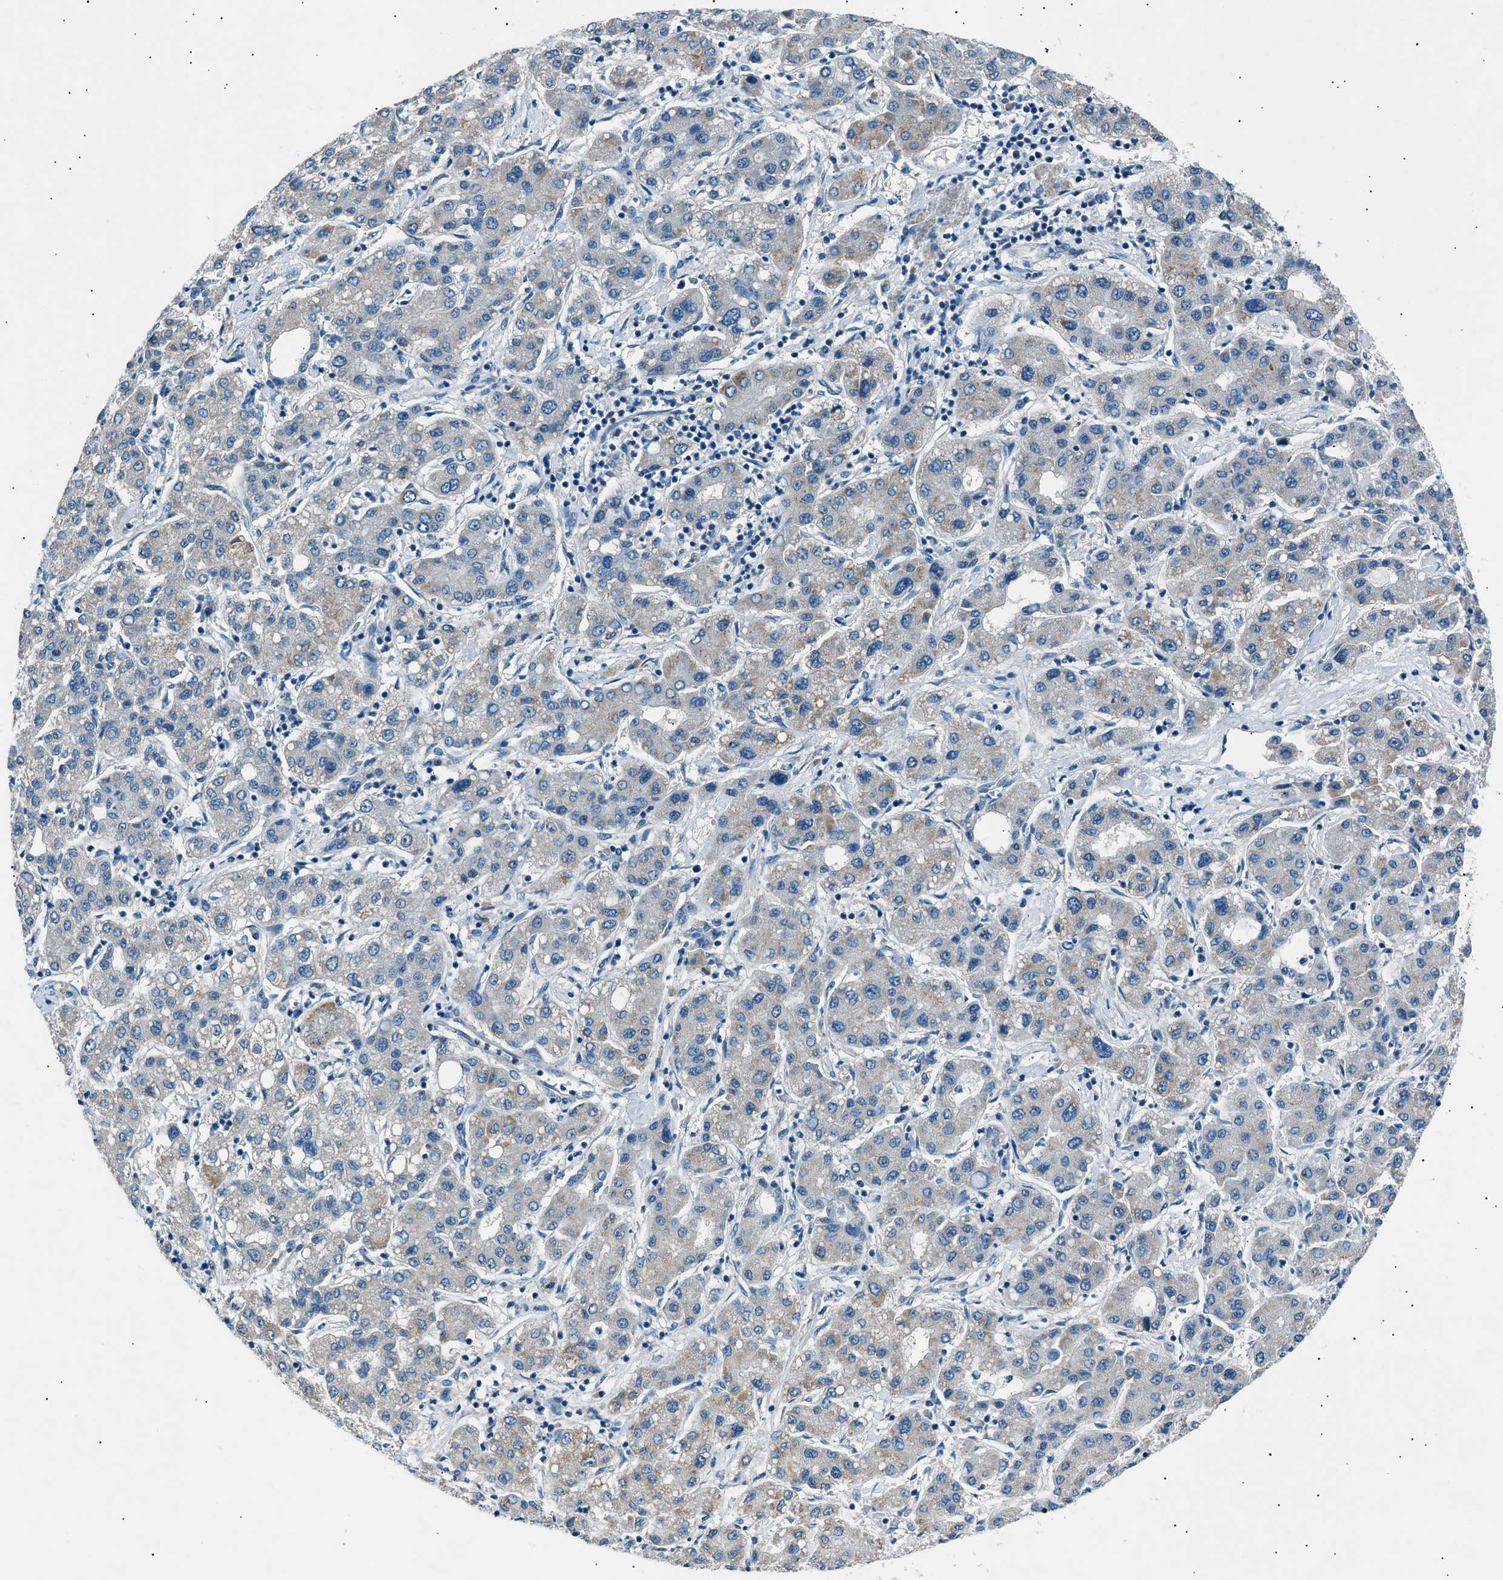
{"staining": {"intensity": "weak", "quantity": "<25%", "location": "cytoplasmic/membranous"}, "tissue": "liver cancer", "cell_type": "Tumor cells", "image_type": "cancer", "snomed": [{"axis": "morphology", "description": "Carcinoma, Hepatocellular, NOS"}, {"axis": "topography", "description": "Liver"}], "caption": "Immunohistochemistry histopathology image of neoplastic tissue: liver cancer (hepatocellular carcinoma) stained with DAB (3,3'-diaminobenzidine) exhibits no significant protein expression in tumor cells. The staining is performed using DAB (3,3'-diaminobenzidine) brown chromogen with nuclei counter-stained in using hematoxylin.", "gene": "LRRC37B", "patient": {"sex": "male", "age": 65}}